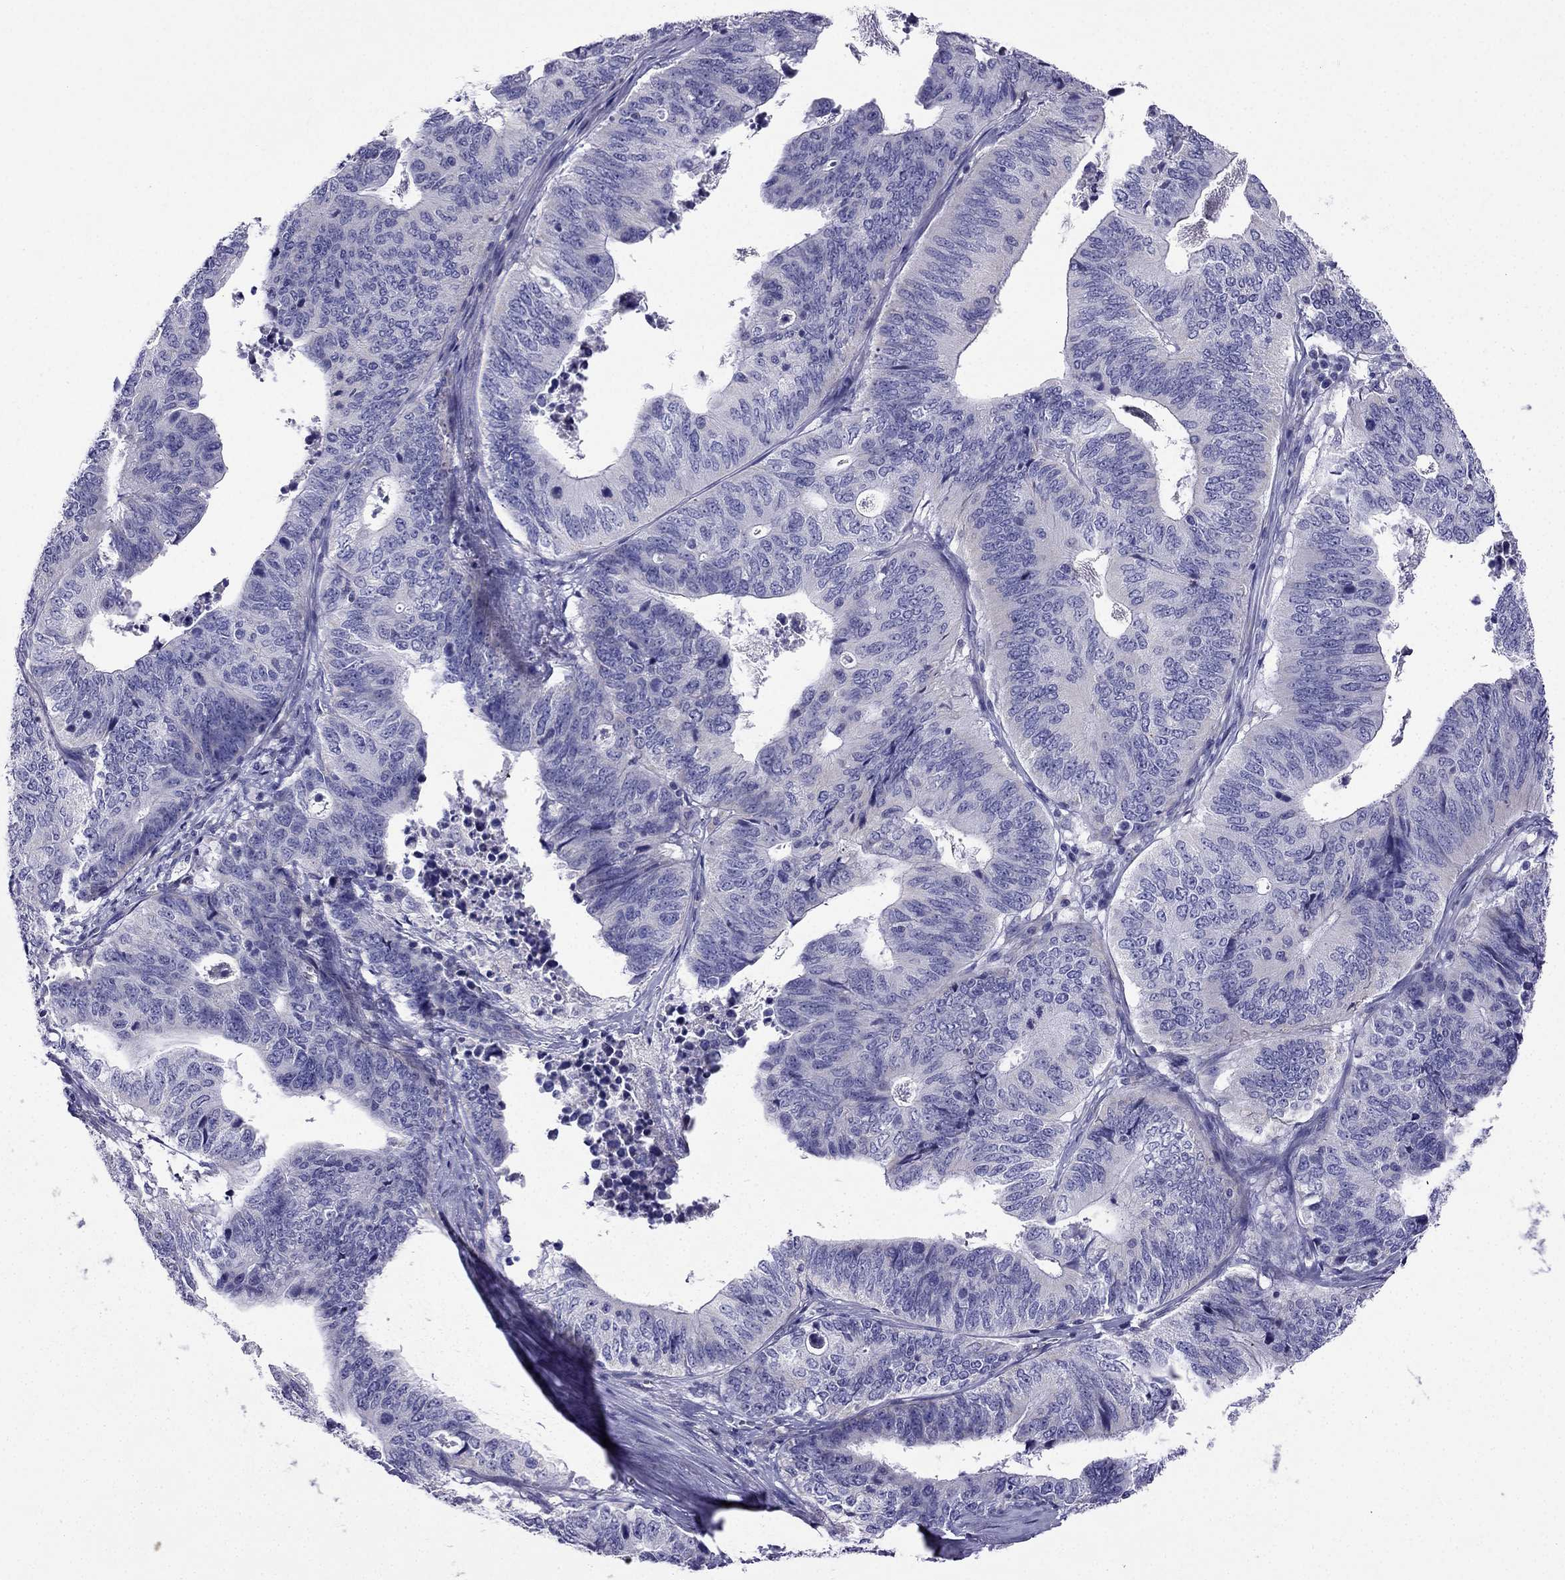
{"staining": {"intensity": "negative", "quantity": "none", "location": "none"}, "tissue": "stomach cancer", "cell_type": "Tumor cells", "image_type": "cancer", "snomed": [{"axis": "morphology", "description": "Adenocarcinoma, NOS"}, {"axis": "topography", "description": "Stomach, upper"}], "caption": "Immunohistochemistry of human adenocarcinoma (stomach) reveals no positivity in tumor cells. The staining was performed using DAB (3,3'-diaminobenzidine) to visualize the protein expression in brown, while the nuclei were stained in blue with hematoxylin (Magnification: 20x).", "gene": "KIF5A", "patient": {"sex": "female", "age": 67}}